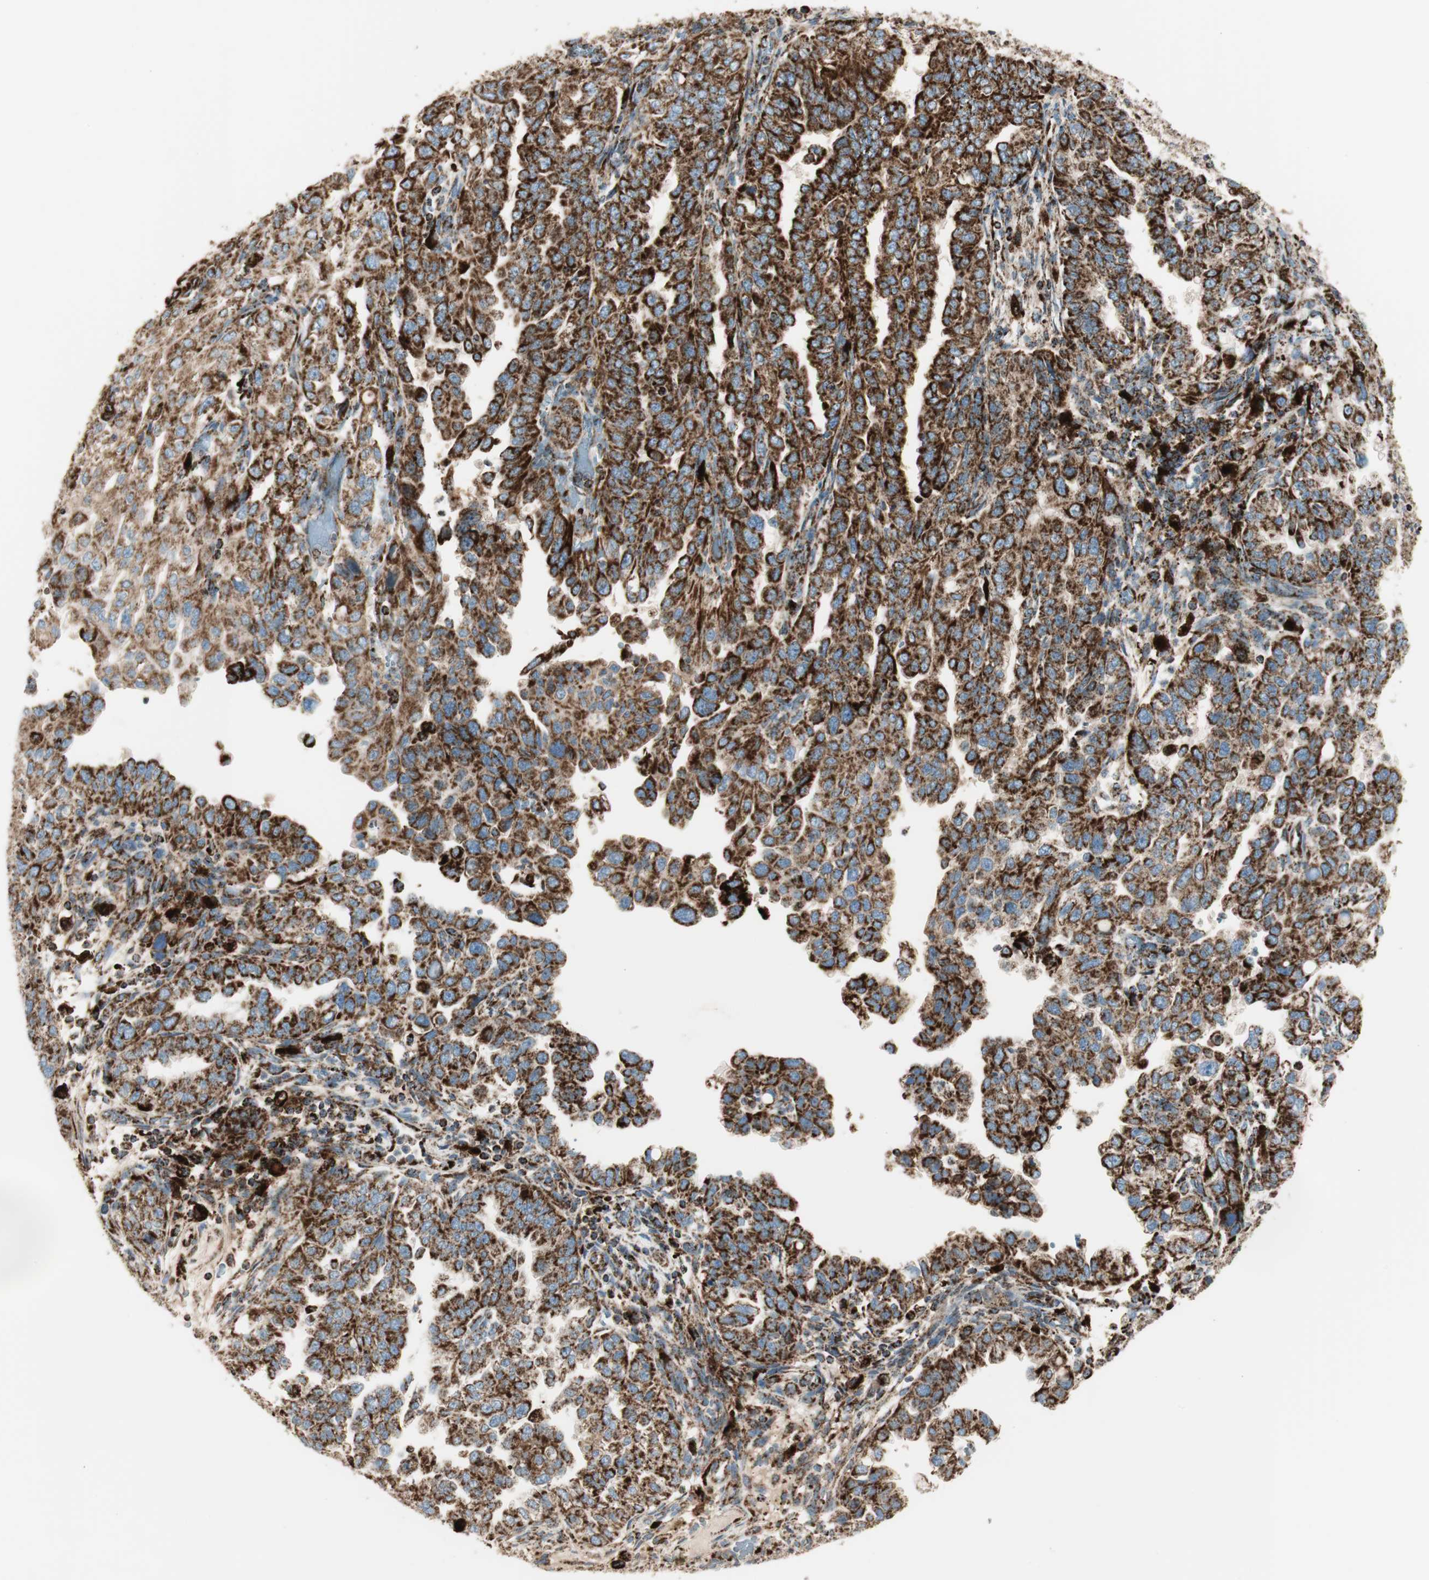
{"staining": {"intensity": "strong", "quantity": ">75%", "location": "cytoplasmic/membranous"}, "tissue": "endometrial cancer", "cell_type": "Tumor cells", "image_type": "cancer", "snomed": [{"axis": "morphology", "description": "Adenocarcinoma, NOS"}, {"axis": "topography", "description": "Endometrium"}], "caption": "Human adenocarcinoma (endometrial) stained for a protein (brown) displays strong cytoplasmic/membranous positive positivity in about >75% of tumor cells.", "gene": "ME2", "patient": {"sex": "female", "age": 85}}